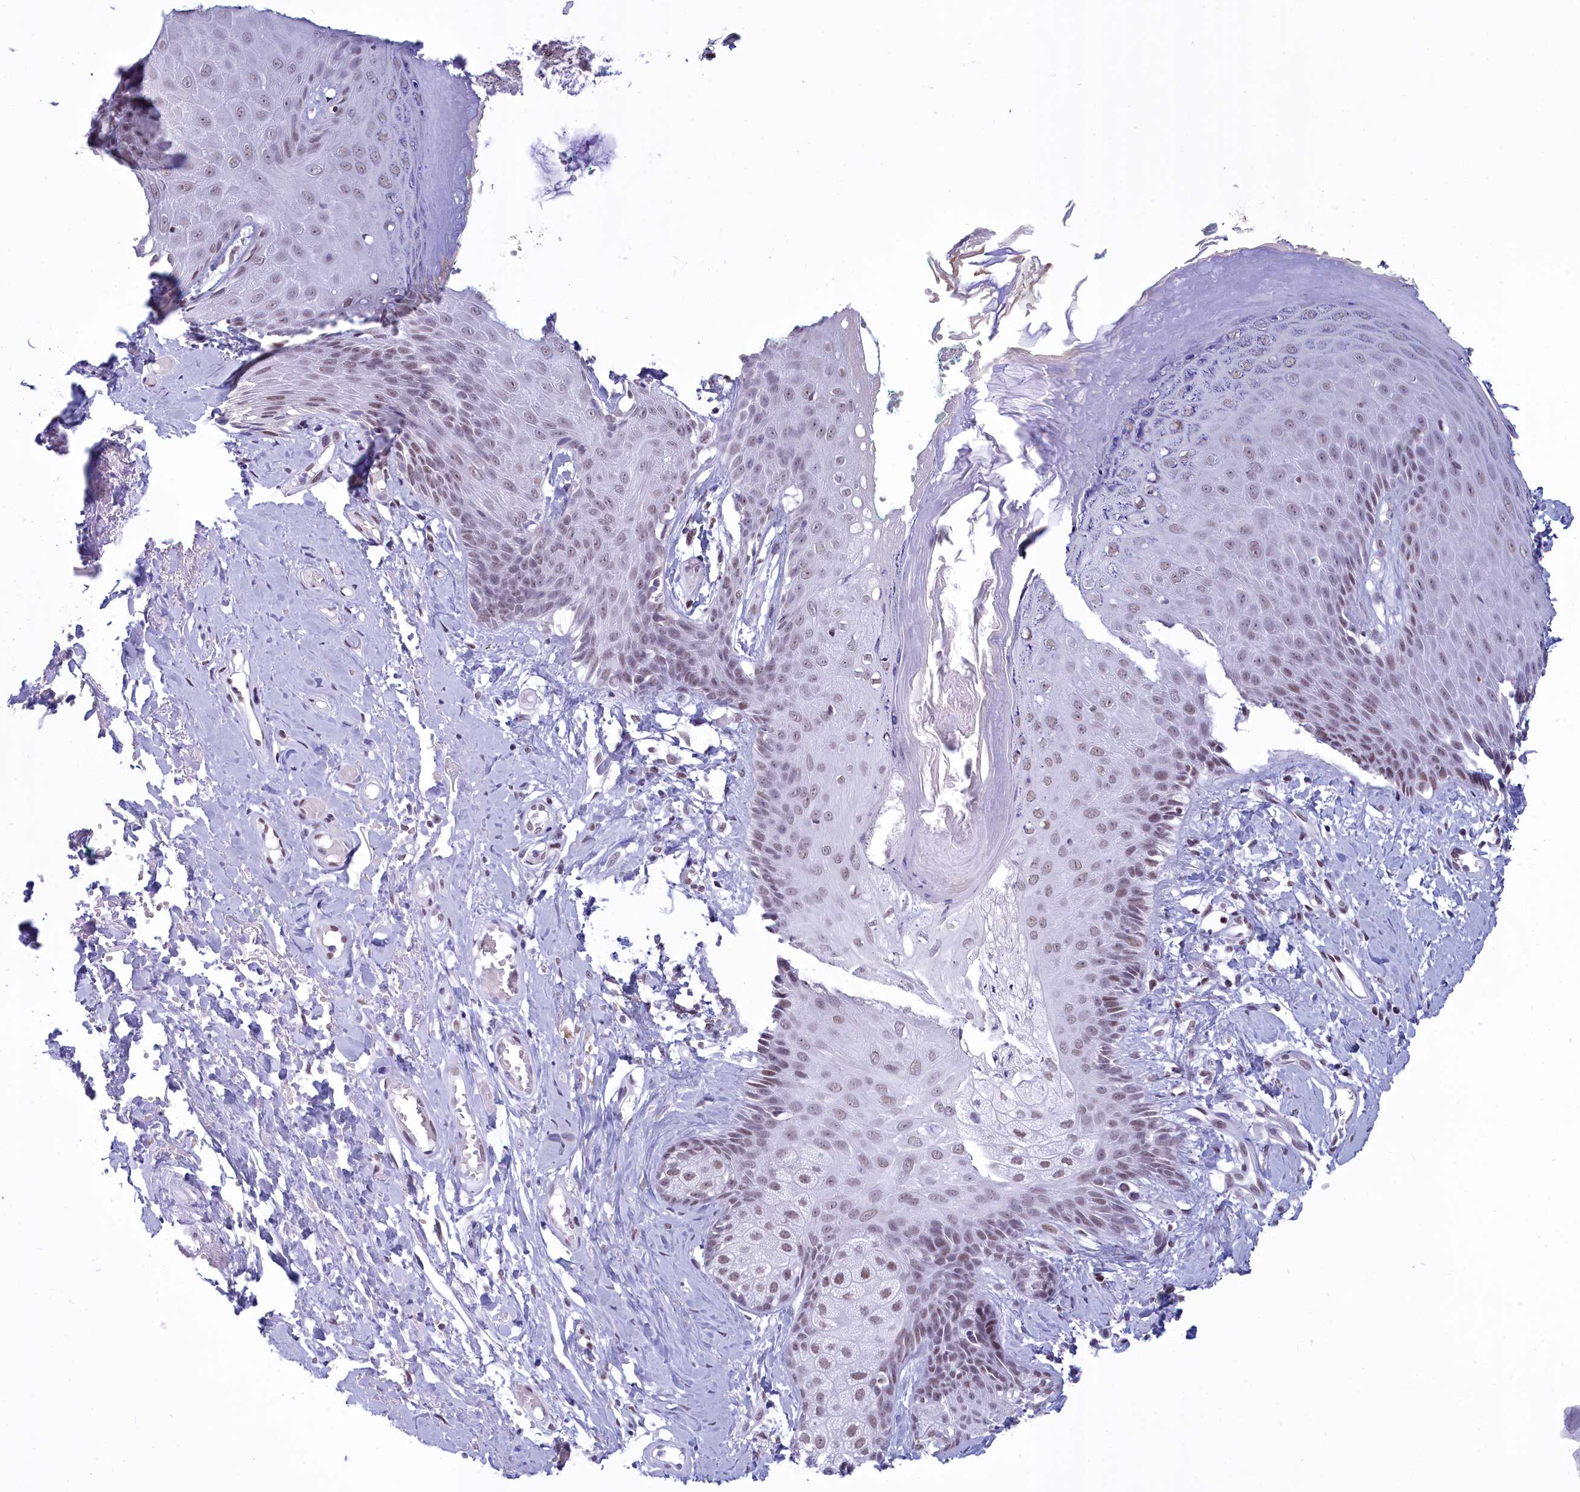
{"staining": {"intensity": "weak", "quantity": "25%-75%", "location": "nuclear"}, "tissue": "skin", "cell_type": "Epidermal cells", "image_type": "normal", "snomed": [{"axis": "morphology", "description": "Normal tissue, NOS"}, {"axis": "topography", "description": "Anal"}], "caption": "Immunohistochemistry (IHC) (DAB) staining of benign skin exhibits weak nuclear protein staining in approximately 25%-75% of epidermal cells.", "gene": "CDC26", "patient": {"sex": "male", "age": 78}}